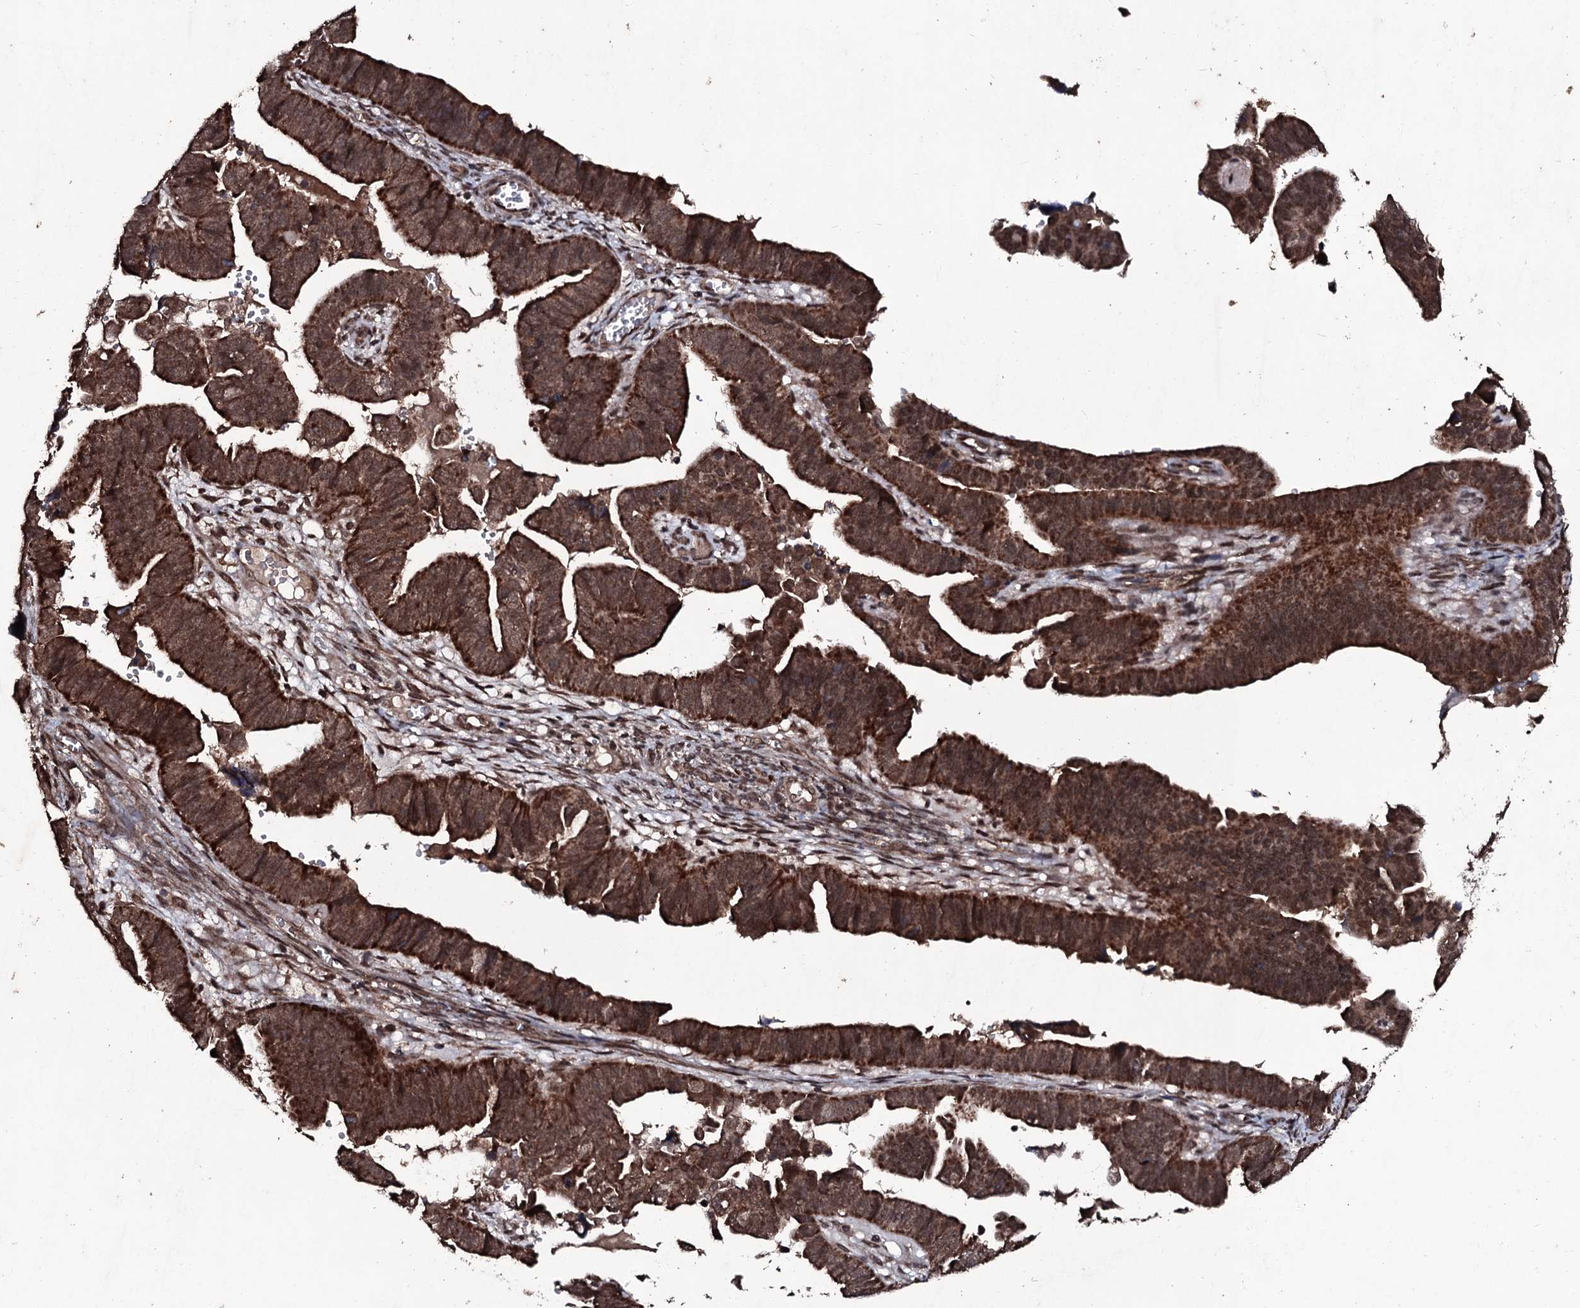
{"staining": {"intensity": "moderate", "quantity": ">75%", "location": "cytoplasmic/membranous"}, "tissue": "endometrial cancer", "cell_type": "Tumor cells", "image_type": "cancer", "snomed": [{"axis": "morphology", "description": "Adenocarcinoma, NOS"}, {"axis": "topography", "description": "Endometrium"}], "caption": "Human endometrial adenocarcinoma stained for a protein (brown) shows moderate cytoplasmic/membranous positive positivity in approximately >75% of tumor cells.", "gene": "MRPS31", "patient": {"sex": "female", "age": 75}}